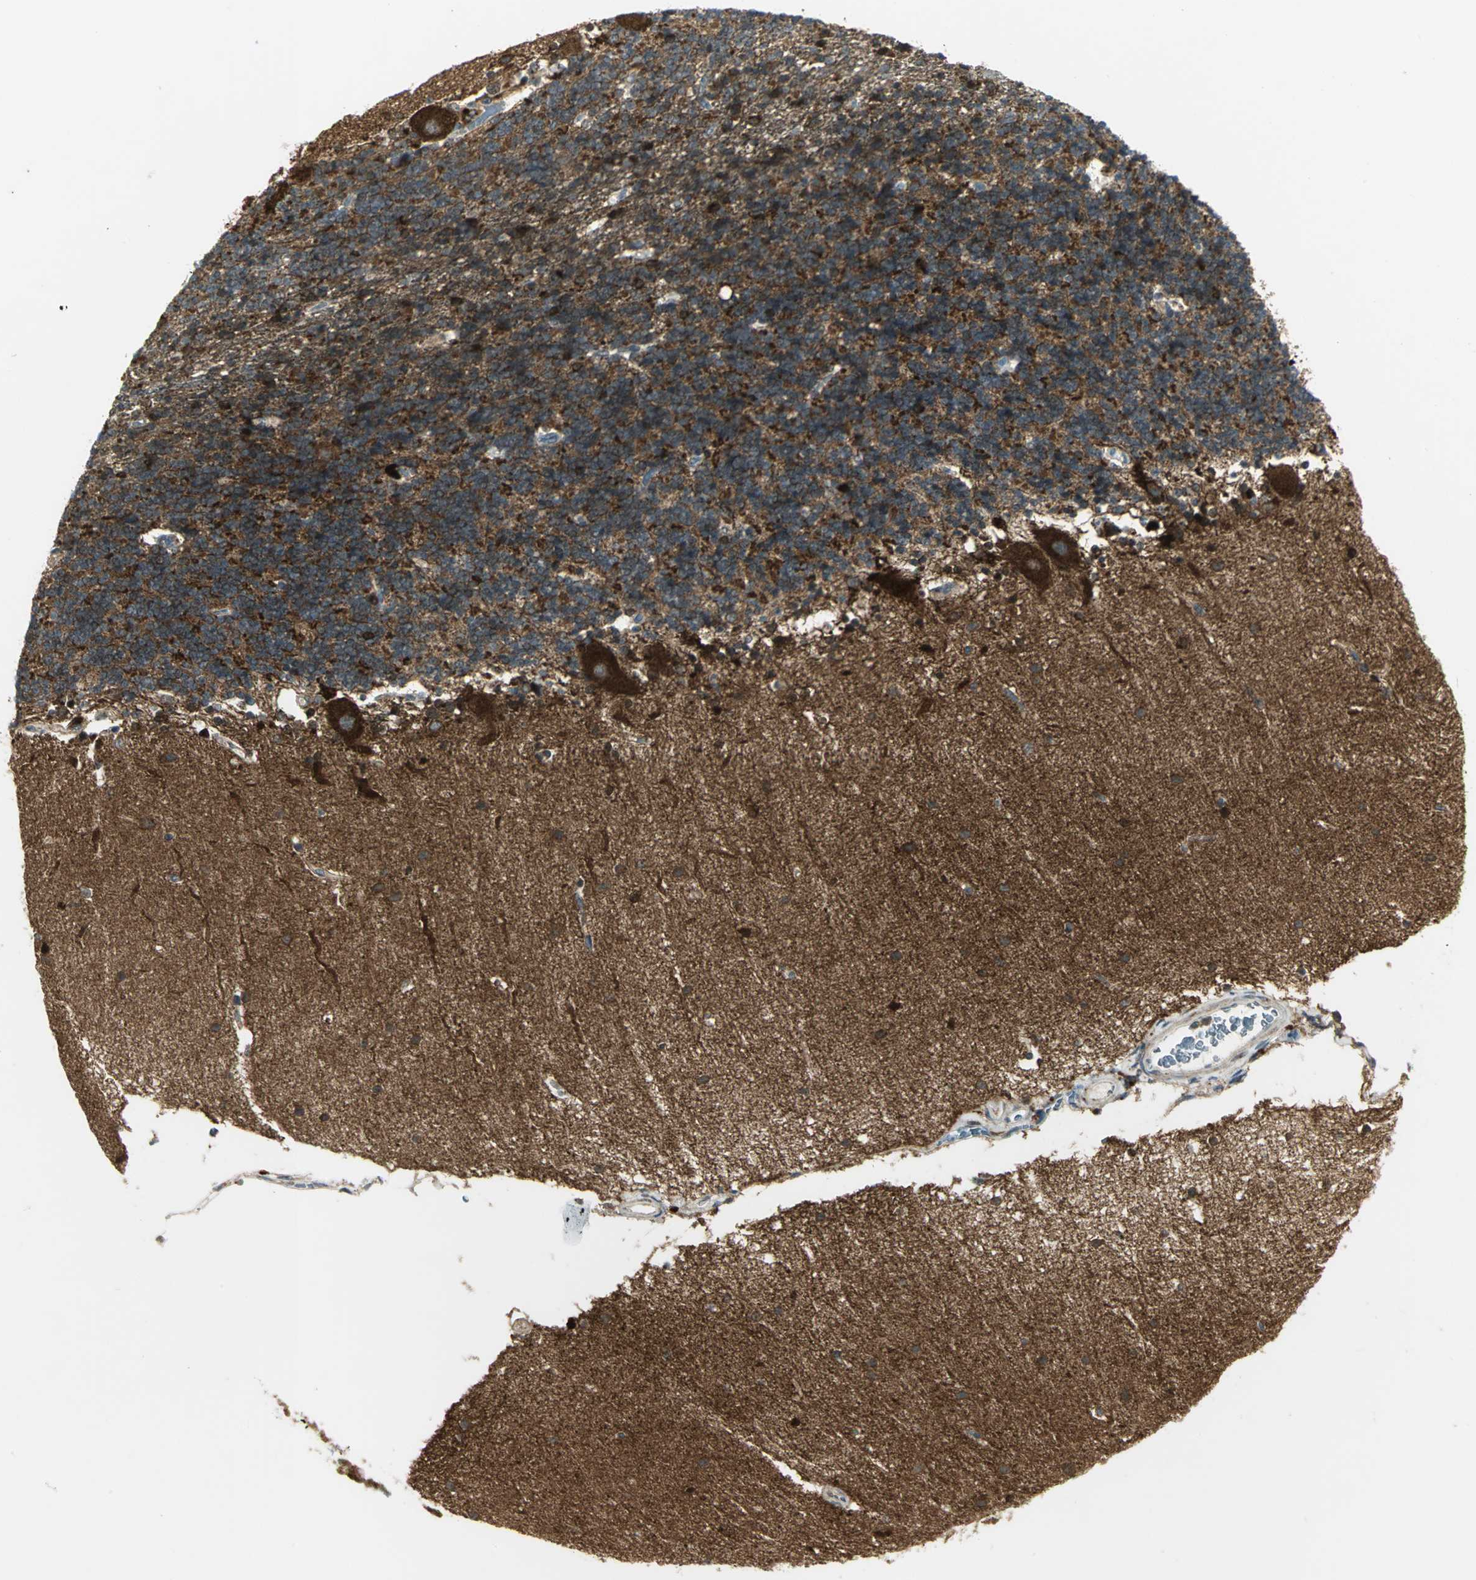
{"staining": {"intensity": "strong", "quantity": ">75%", "location": "cytoplasmic/membranous"}, "tissue": "cerebellum", "cell_type": "Cells in granular layer", "image_type": "normal", "snomed": [{"axis": "morphology", "description": "Normal tissue, NOS"}, {"axis": "topography", "description": "Cerebellum"}], "caption": "Protein expression analysis of normal cerebellum displays strong cytoplasmic/membranous staining in approximately >75% of cells in granular layer.", "gene": "MAPK8IP3", "patient": {"sex": "female", "age": 54}}